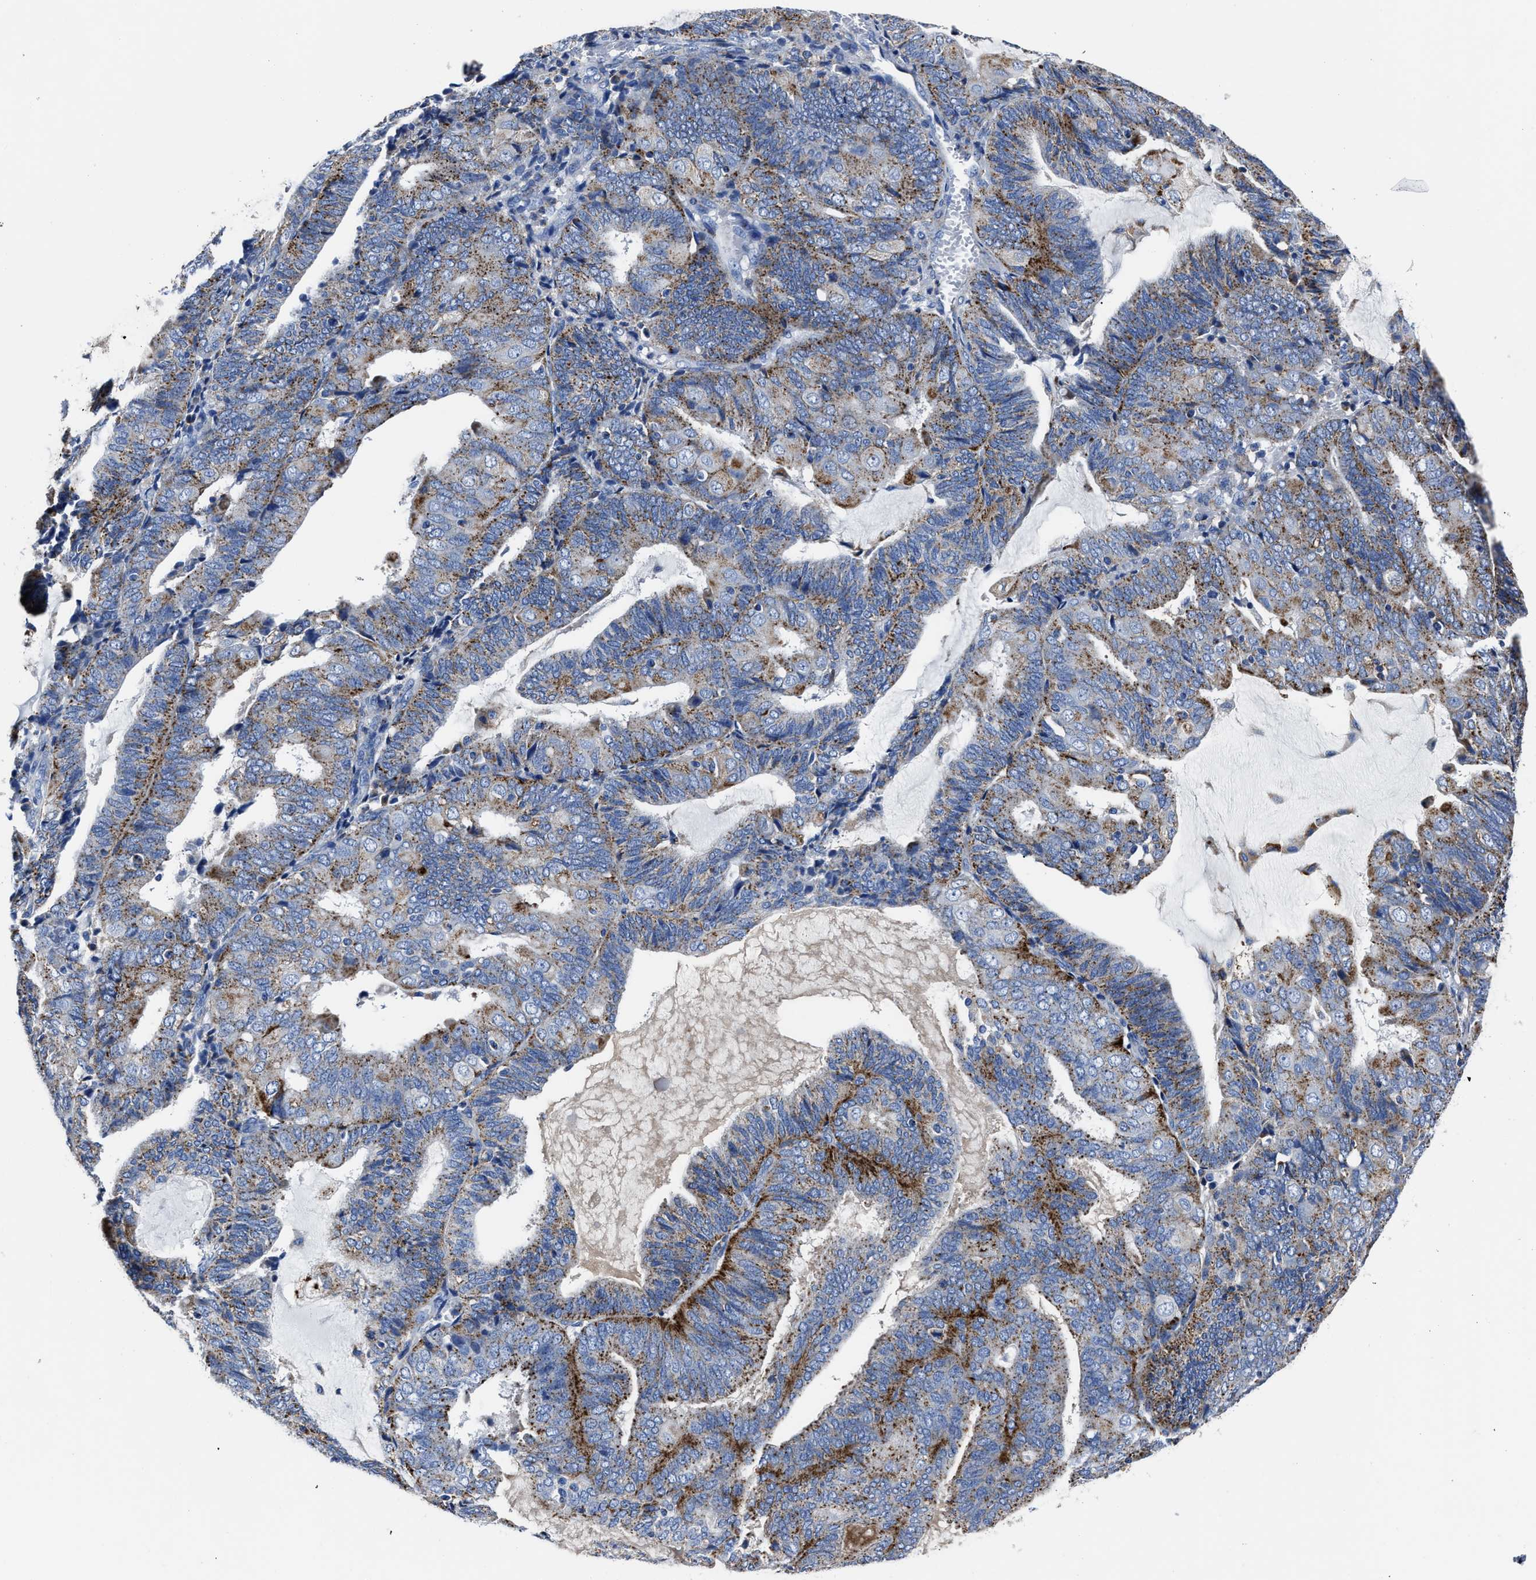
{"staining": {"intensity": "moderate", "quantity": ">75%", "location": "cytoplasmic/membranous"}, "tissue": "endometrial cancer", "cell_type": "Tumor cells", "image_type": "cancer", "snomed": [{"axis": "morphology", "description": "Adenocarcinoma, NOS"}, {"axis": "topography", "description": "Endometrium"}], "caption": "A micrograph of human endometrial adenocarcinoma stained for a protein demonstrates moderate cytoplasmic/membranous brown staining in tumor cells. (IHC, brightfield microscopy, high magnification).", "gene": "LAMTOR4", "patient": {"sex": "female", "age": 81}}